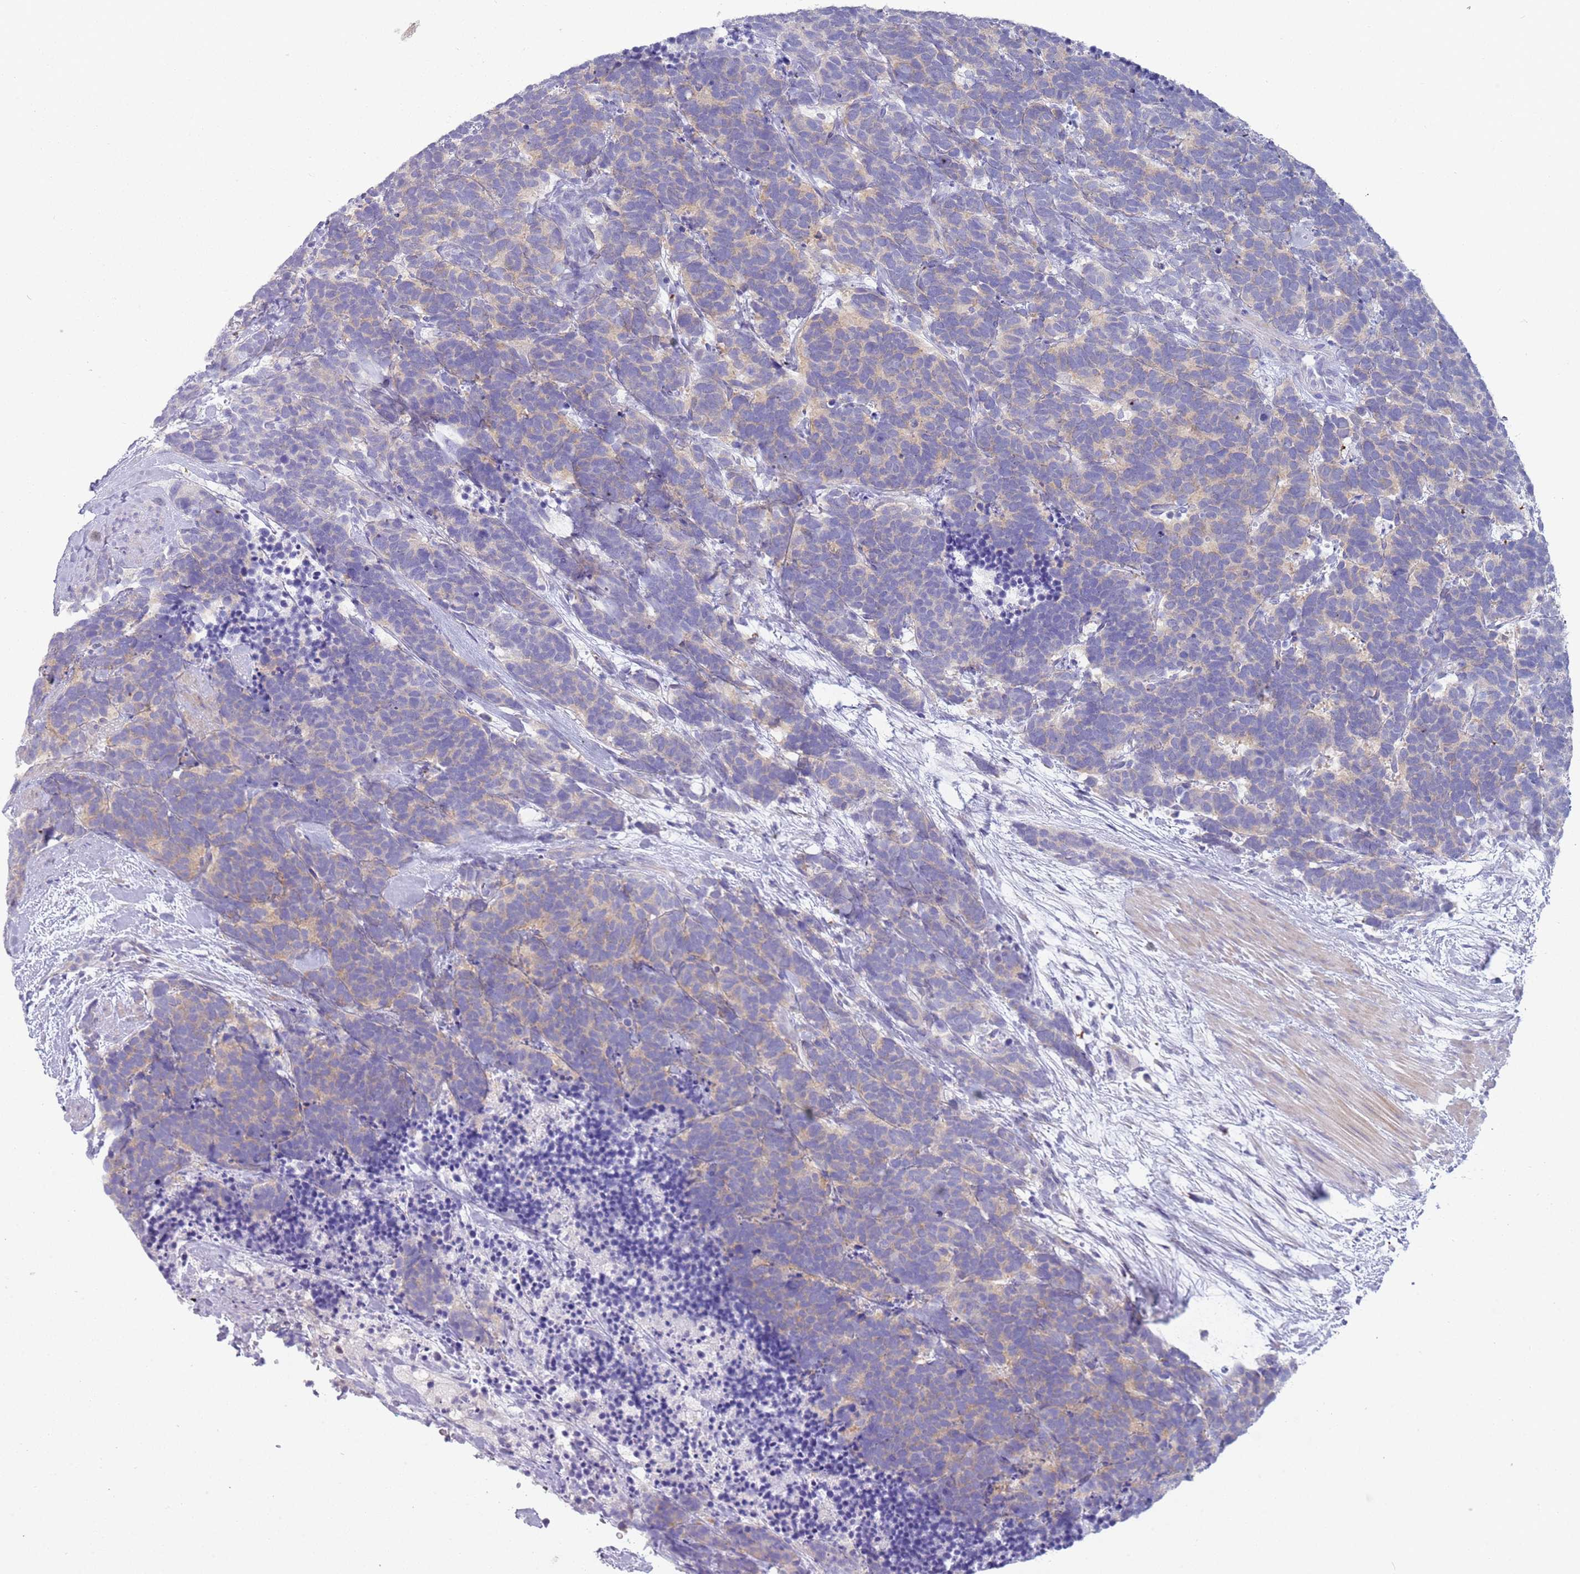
{"staining": {"intensity": "weak", "quantity": "<25%", "location": "cytoplasmic/membranous"}, "tissue": "carcinoid", "cell_type": "Tumor cells", "image_type": "cancer", "snomed": [{"axis": "morphology", "description": "Carcinoma, NOS"}, {"axis": "morphology", "description": "Carcinoid, malignant, NOS"}, {"axis": "topography", "description": "Prostate"}], "caption": "Histopathology image shows no protein positivity in tumor cells of carcinoid tissue.", "gene": "NBPF20", "patient": {"sex": "male", "age": 57}}